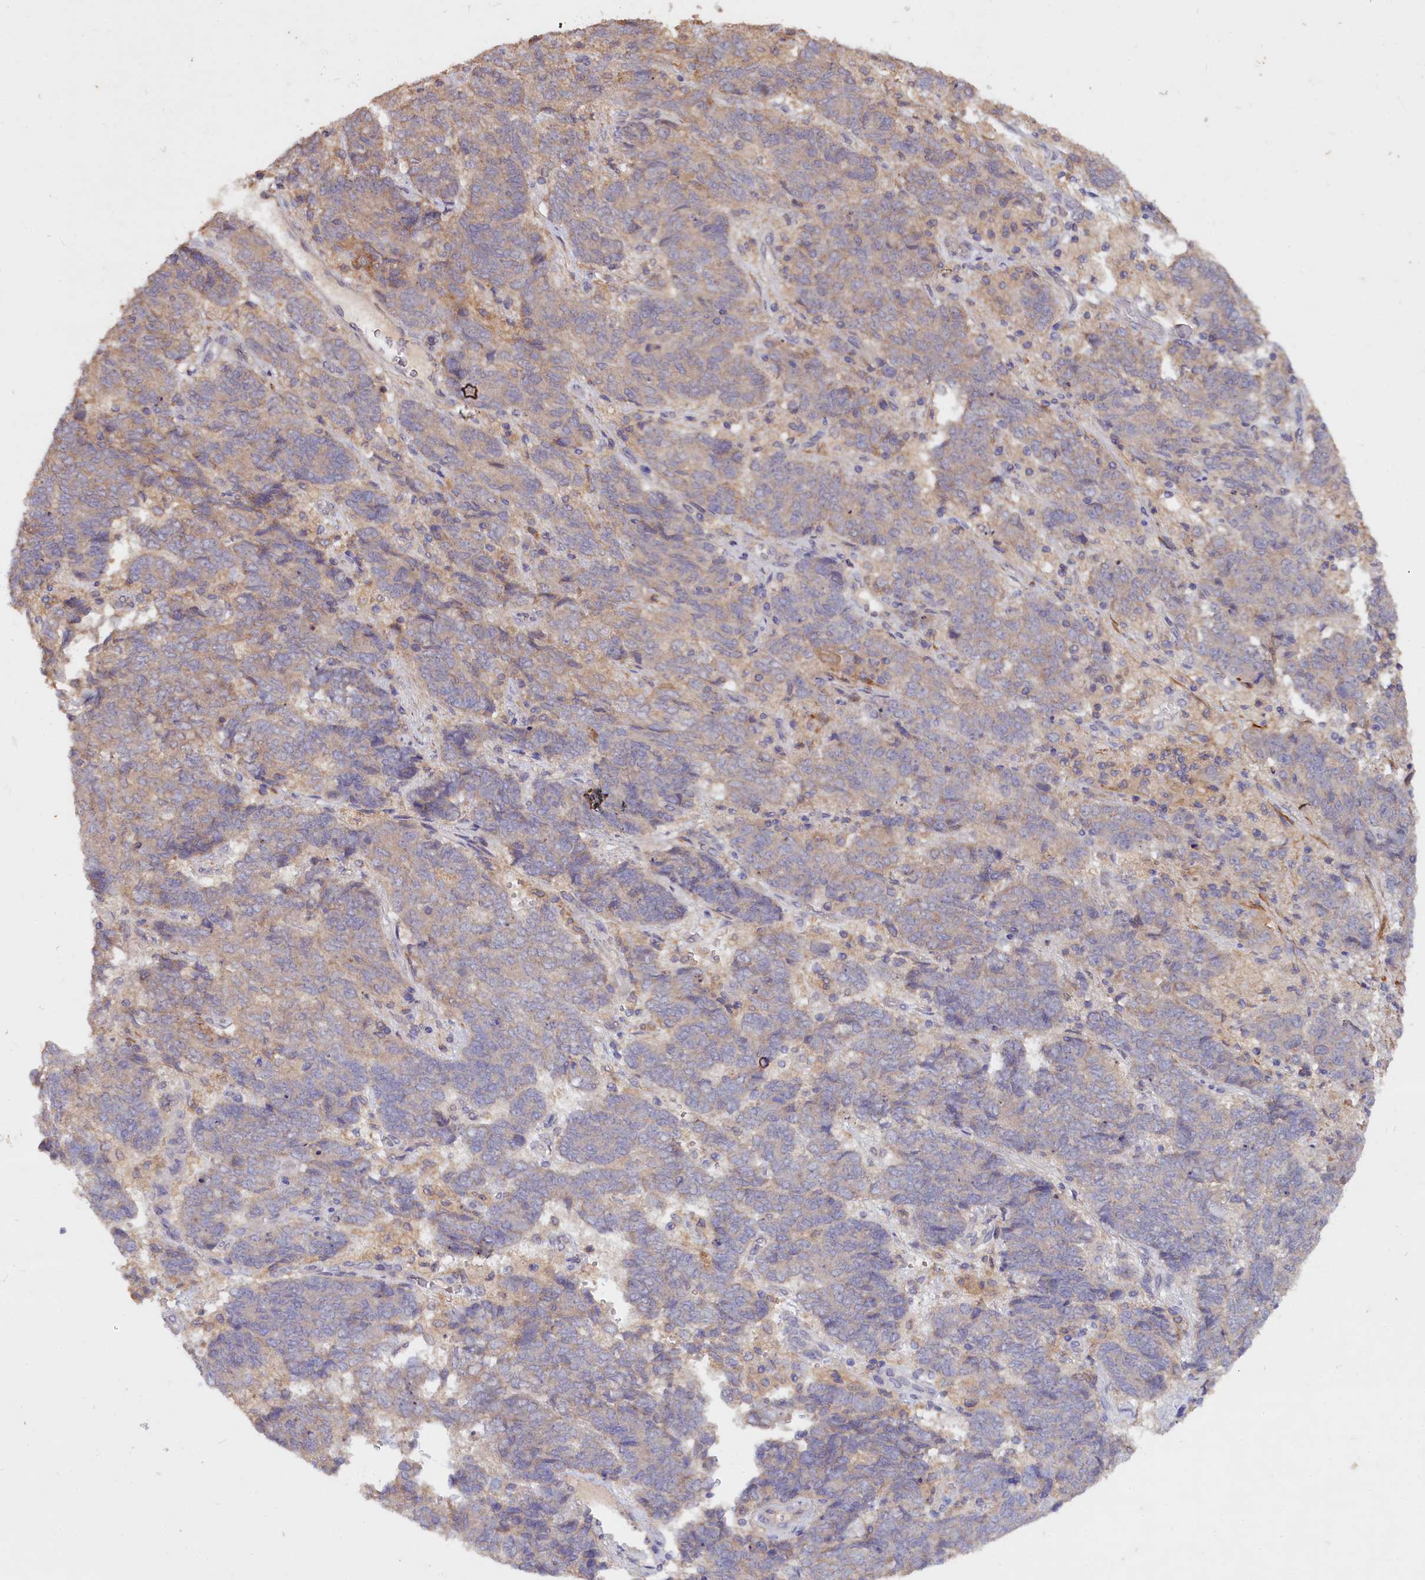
{"staining": {"intensity": "weak", "quantity": "<25%", "location": "cytoplasmic/membranous"}, "tissue": "endometrial cancer", "cell_type": "Tumor cells", "image_type": "cancer", "snomed": [{"axis": "morphology", "description": "Adenocarcinoma, NOS"}, {"axis": "topography", "description": "Endometrium"}], "caption": "Immunohistochemistry of human endometrial cancer demonstrates no staining in tumor cells. (Immunohistochemistry, brightfield microscopy, high magnification).", "gene": "ETFBKMT", "patient": {"sex": "female", "age": 80}}